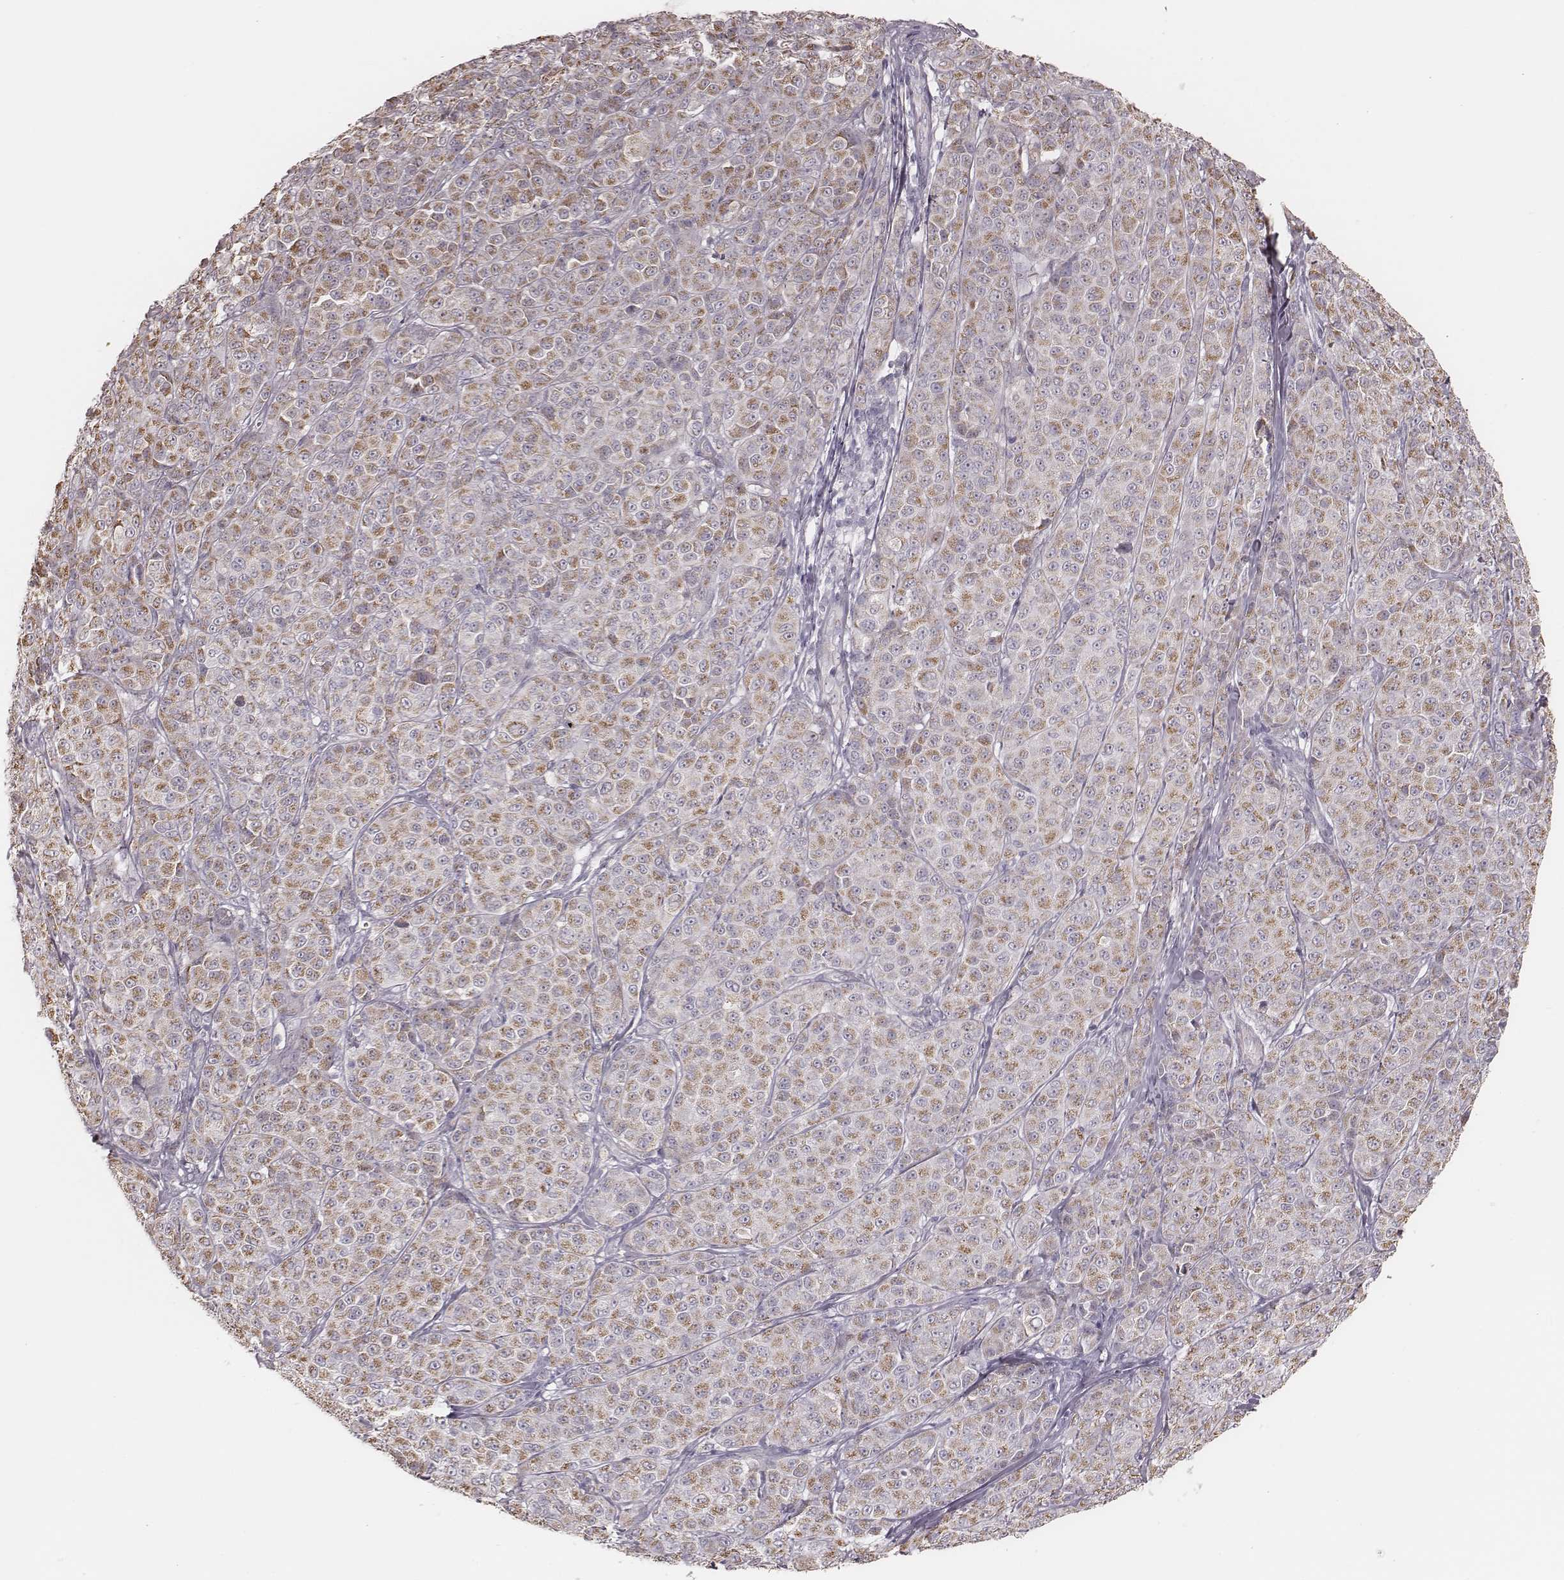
{"staining": {"intensity": "moderate", "quantity": ">75%", "location": "cytoplasmic/membranous"}, "tissue": "melanoma", "cell_type": "Tumor cells", "image_type": "cancer", "snomed": [{"axis": "morphology", "description": "Malignant melanoma, NOS"}, {"axis": "topography", "description": "Skin"}], "caption": "DAB (3,3'-diaminobenzidine) immunohistochemical staining of malignant melanoma exhibits moderate cytoplasmic/membranous protein positivity in approximately >75% of tumor cells. (Brightfield microscopy of DAB IHC at high magnification).", "gene": "KIF5C", "patient": {"sex": "male", "age": 89}}